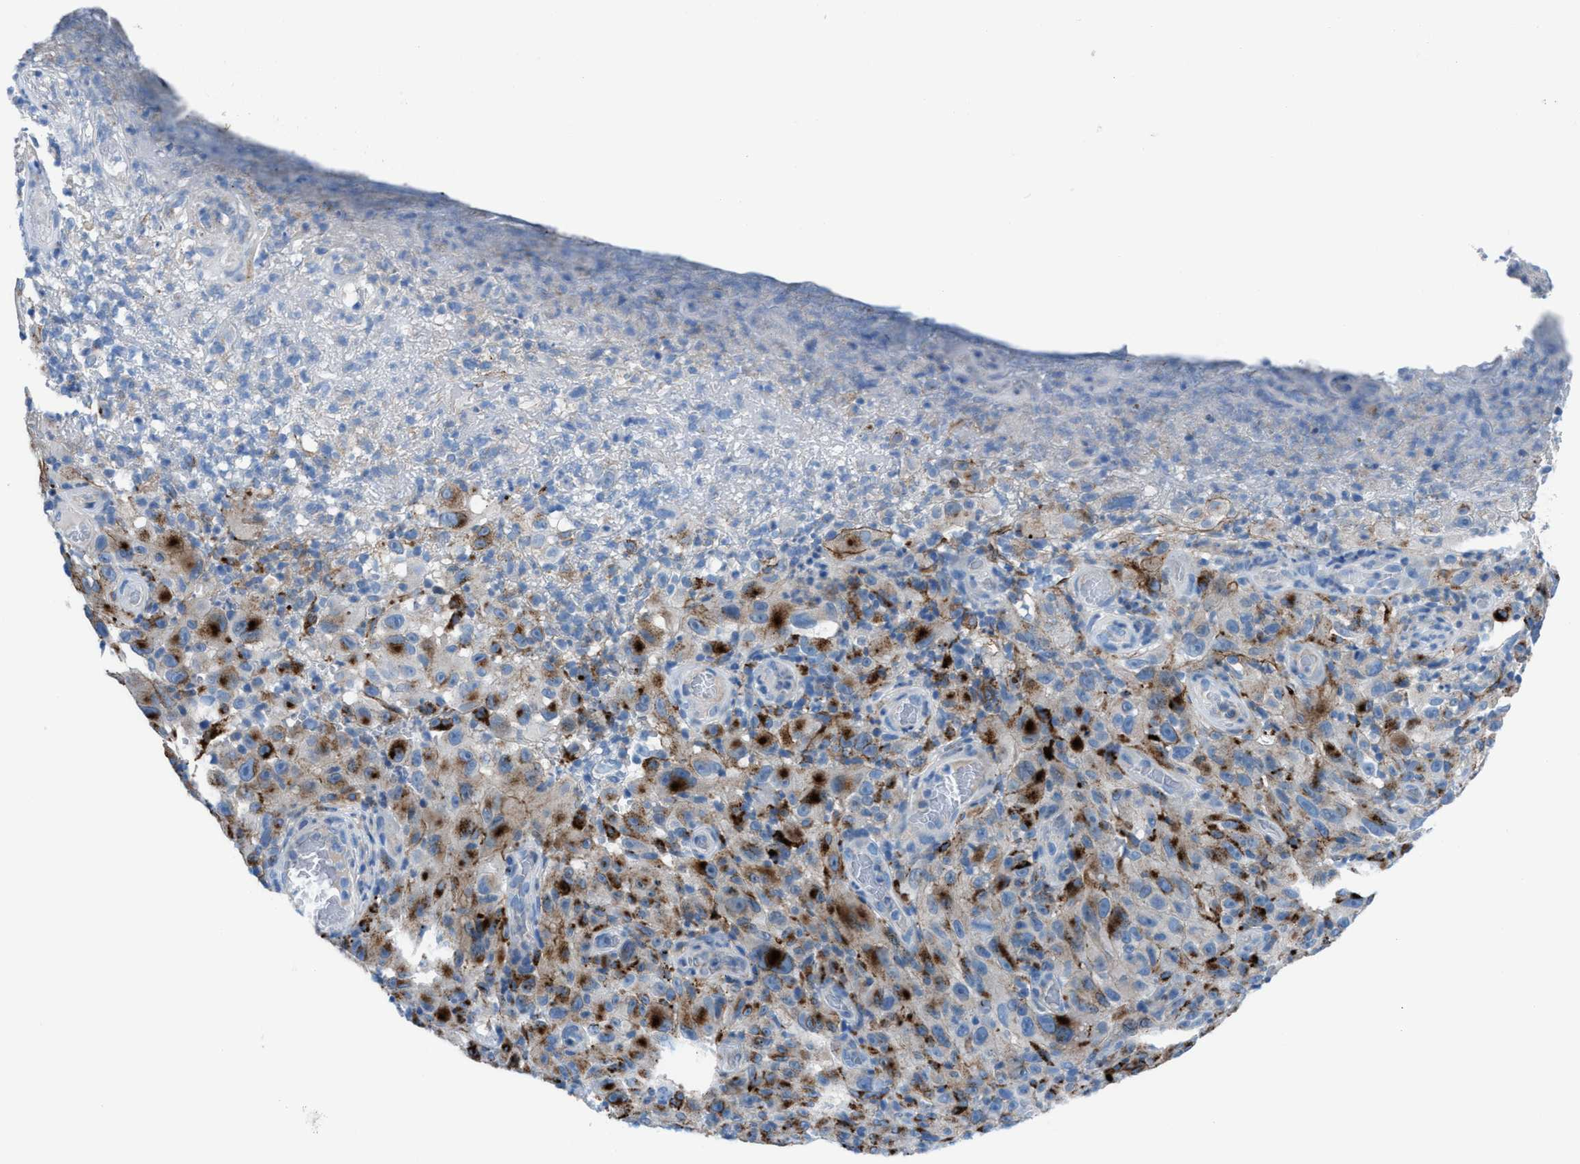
{"staining": {"intensity": "weak", "quantity": "25%-75%", "location": "cytoplasmic/membranous"}, "tissue": "melanoma", "cell_type": "Tumor cells", "image_type": "cancer", "snomed": [{"axis": "morphology", "description": "Malignant melanoma, NOS"}, {"axis": "topography", "description": "Skin"}], "caption": "Weak cytoplasmic/membranous expression for a protein is appreciated in approximately 25%-75% of tumor cells of malignant melanoma using IHC.", "gene": "CD1B", "patient": {"sex": "female", "age": 82}}